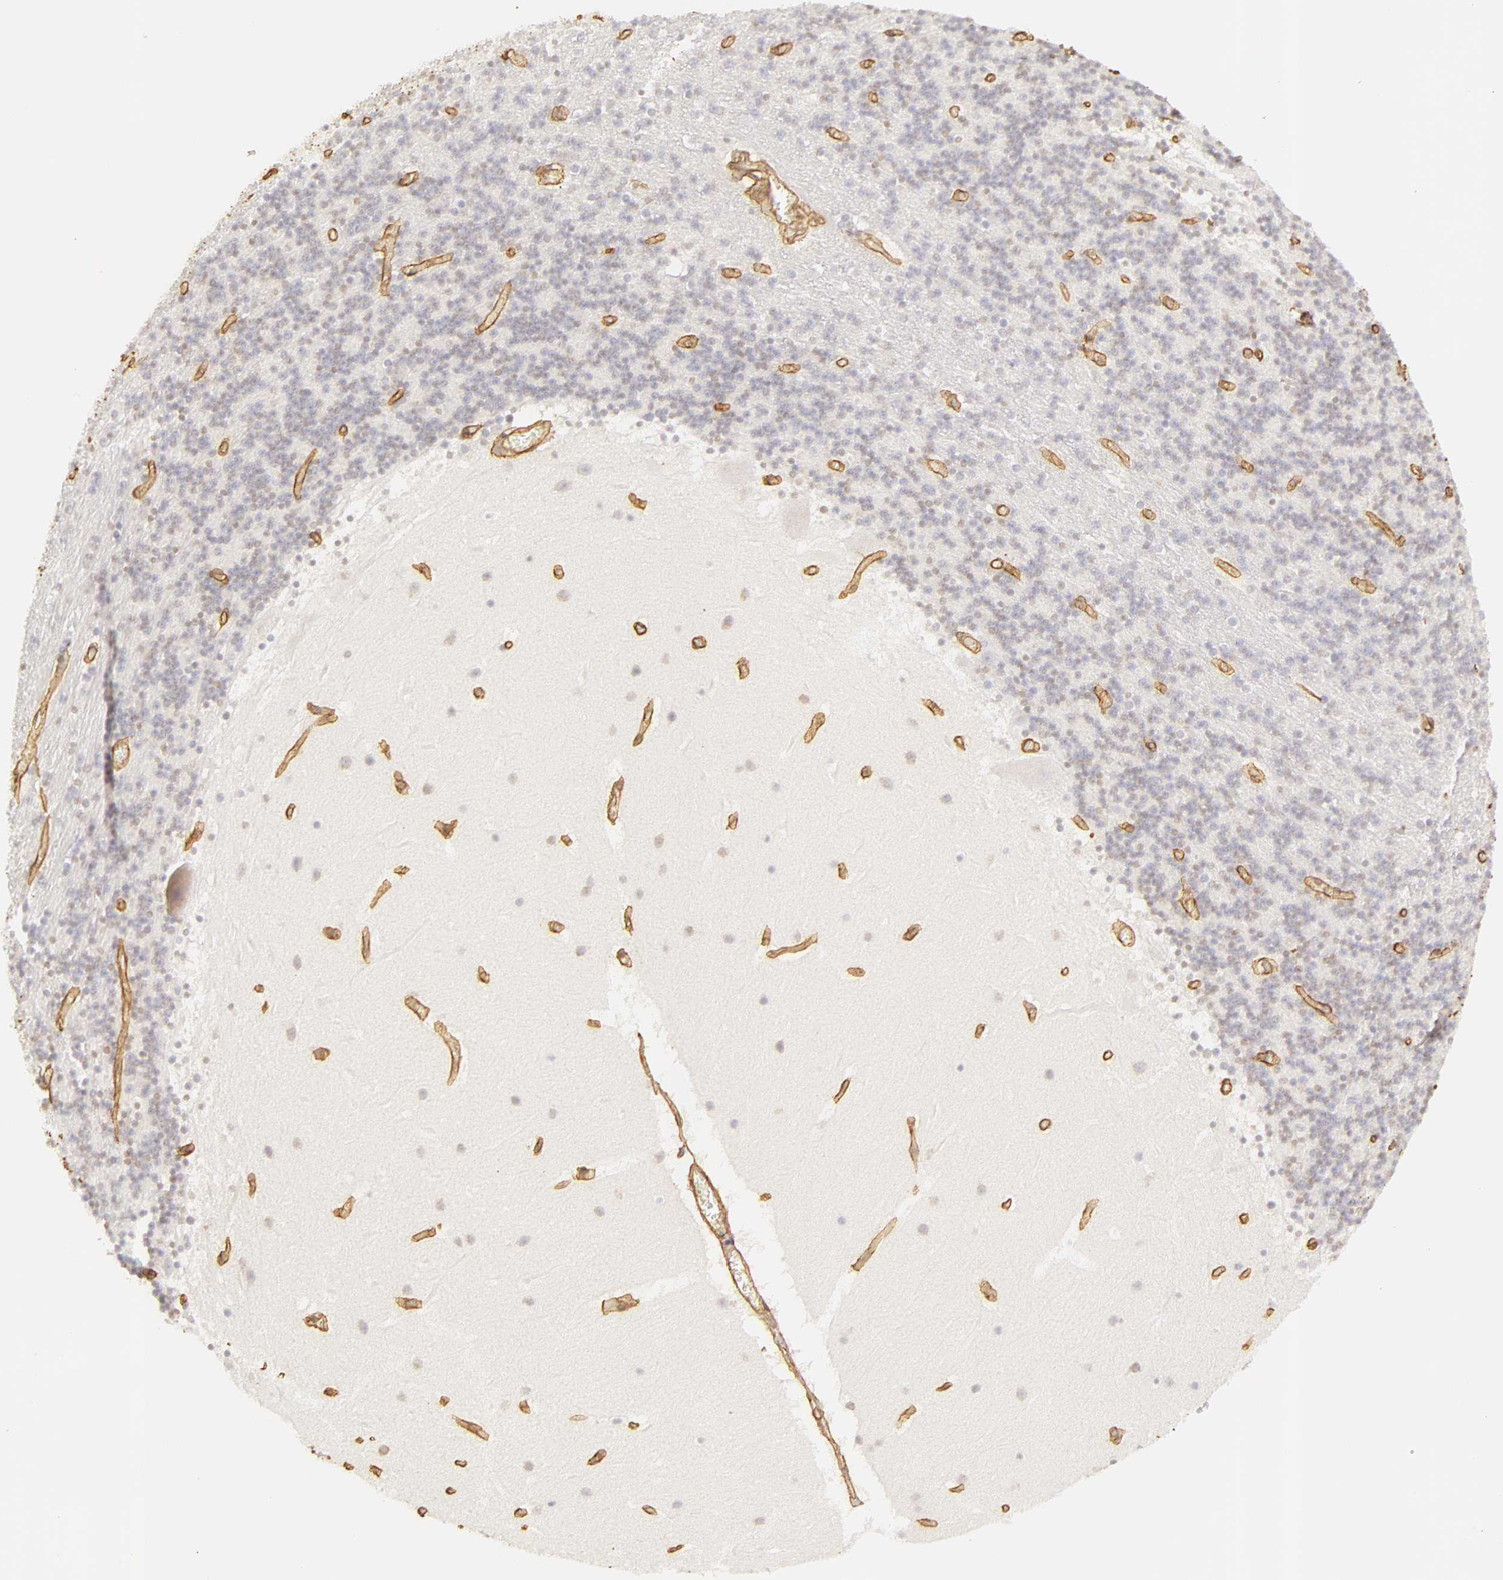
{"staining": {"intensity": "negative", "quantity": "none", "location": "none"}, "tissue": "cerebellum", "cell_type": "Cells in granular layer", "image_type": "normal", "snomed": [{"axis": "morphology", "description": "Normal tissue, NOS"}, {"axis": "topography", "description": "Cerebellum"}], "caption": "IHC photomicrograph of benign cerebellum: cerebellum stained with DAB (3,3'-diaminobenzidine) exhibits no significant protein positivity in cells in granular layer. (DAB (3,3'-diaminobenzidine) immunohistochemistry with hematoxylin counter stain).", "gene": "COL4A1", "patient": {"sex": "male", "age": 45}}